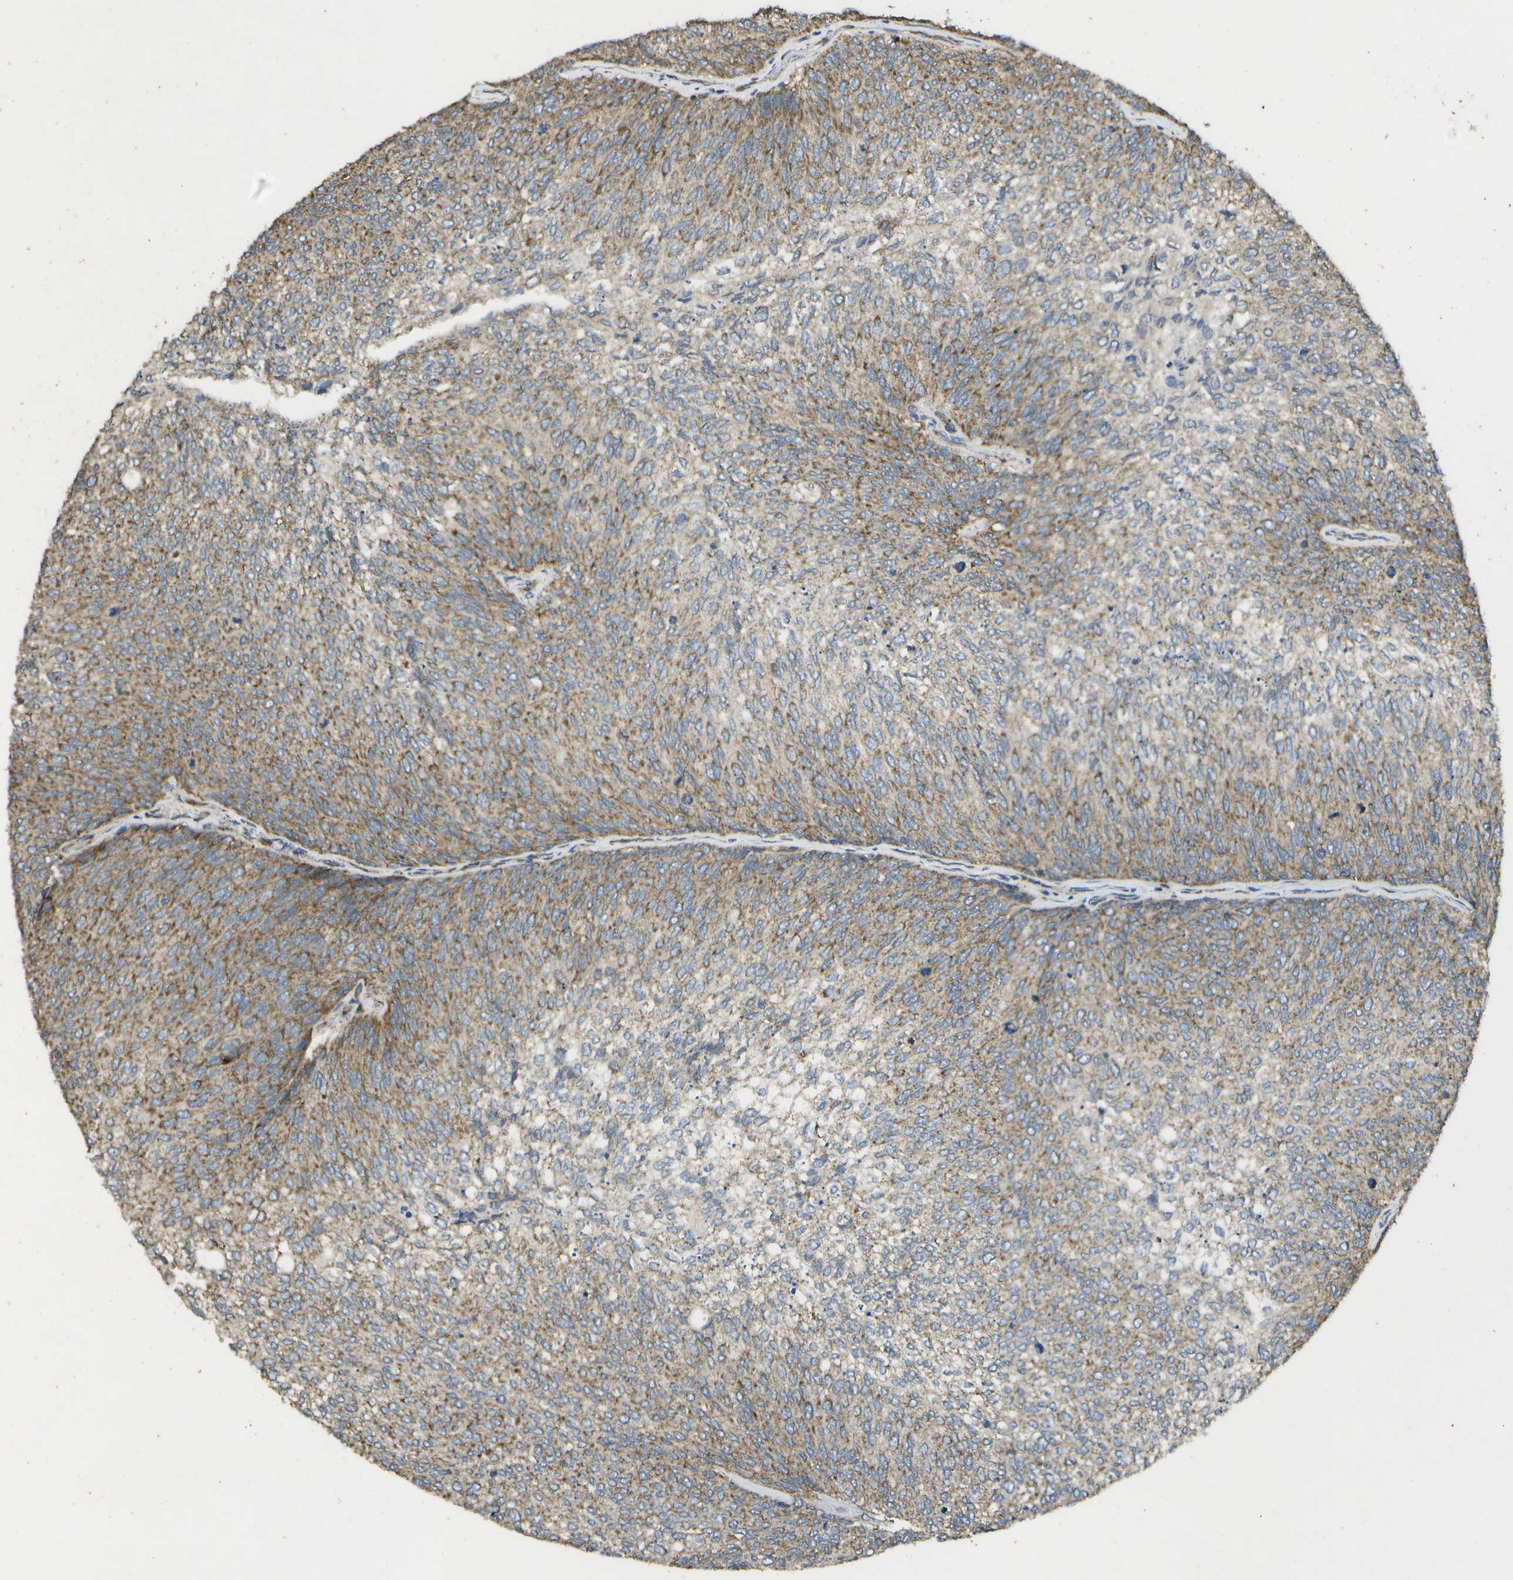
{"staining": {"intensity": "moderate", "quantity": ">75%", "location": "cytoplasmic/membranous"}, "tissue": "urothelial cancer", "cell_type": "Tumor cells", "image_type": "cancer", "snomed": [{"axis": "morphology", "description": "Urothelial carcinoma, Low grade"}, {"axis": "topography", "description": "Urinary bladder"}], "caption": "IHC photomicrograph of neoplastic tissue: low-grade urothelial carcinoma stained using immunohistochemistry demonstrates medium levels of moderate protein expression localized specifically in the cytoplasmic/membranous of tumor cells, appearing as a cytoplasmic/membranous brown color.", "gene": "HFE", "patient": {"sex": "female", "age": 79}}